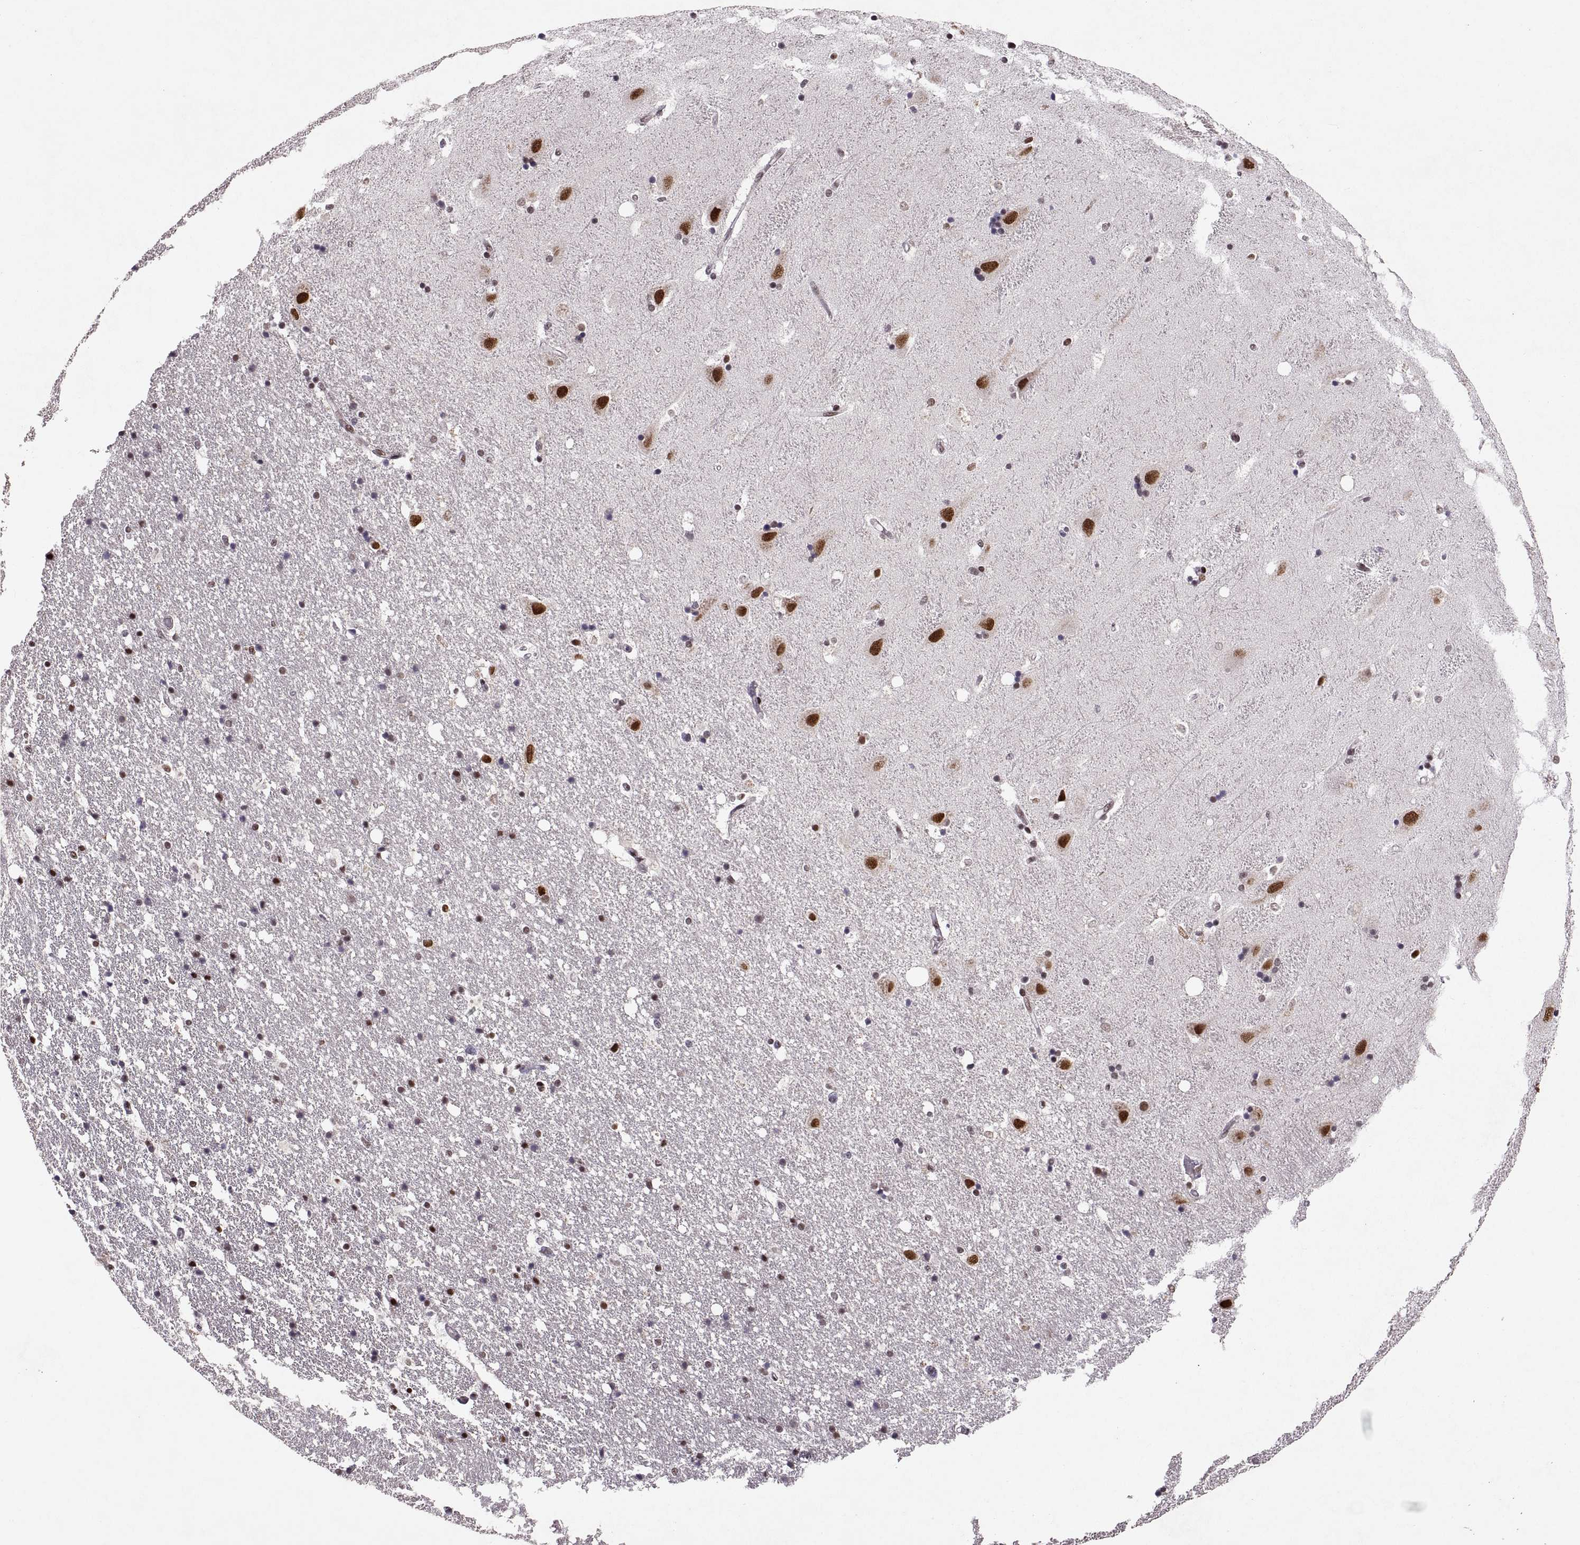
{"staining": {"intensity": "strong", "quantity": ">75%", "location": "nuclear"}, "tissue": "hippocampus", "cell_type": "Glial cells", "image_type": "normal", "snomed": [{"axis": "morphology", "description": "Normal tissue, NOS"}, {"axis": "topography", "description": "Hippocampus"}], "caption": "The photomicrograph demonstrates staining of normal hippocampus, revealing strong nuclear protein expression (brown color) within glial cells.", "gene": "MT1E", "patient": {"sex": "male", "age": 49}}